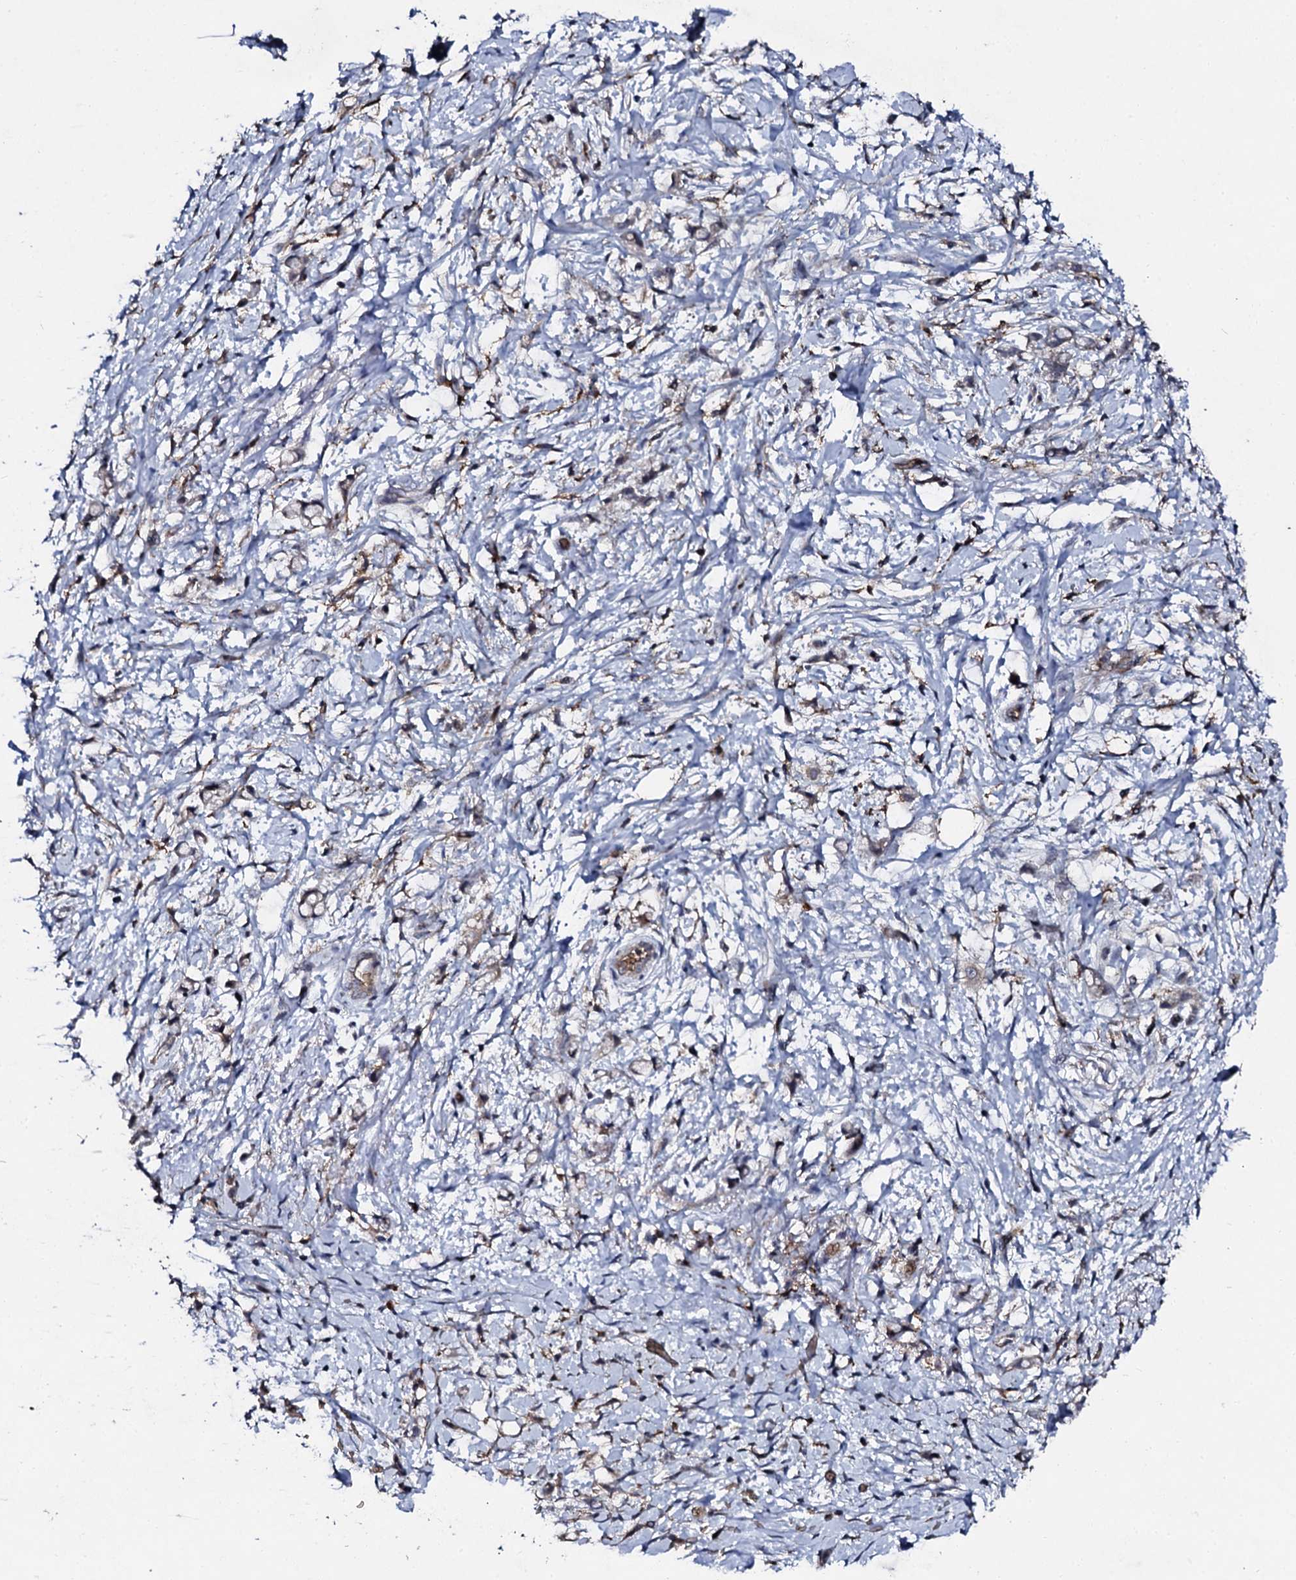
{"staining": {"intensity": "weak", "quantity": "<25%", "location": "cytoplasmic/membranous"}, "tissue": "stomach cancer", "cell_type": "Tumor cells", "image_type": "cancer", "snomed": [{"axis": "morphology", "description": "Adenocarcinoma, NOS"}, {"axis": "topography", "description": "Stomach"}], "caption": "Immunohistochemical staining of adenocarcinoma (stomach) reveals no significant staining in tumor cells.", "gene": "LRRC28", "patient": {"sex": "female", "age": 60}}